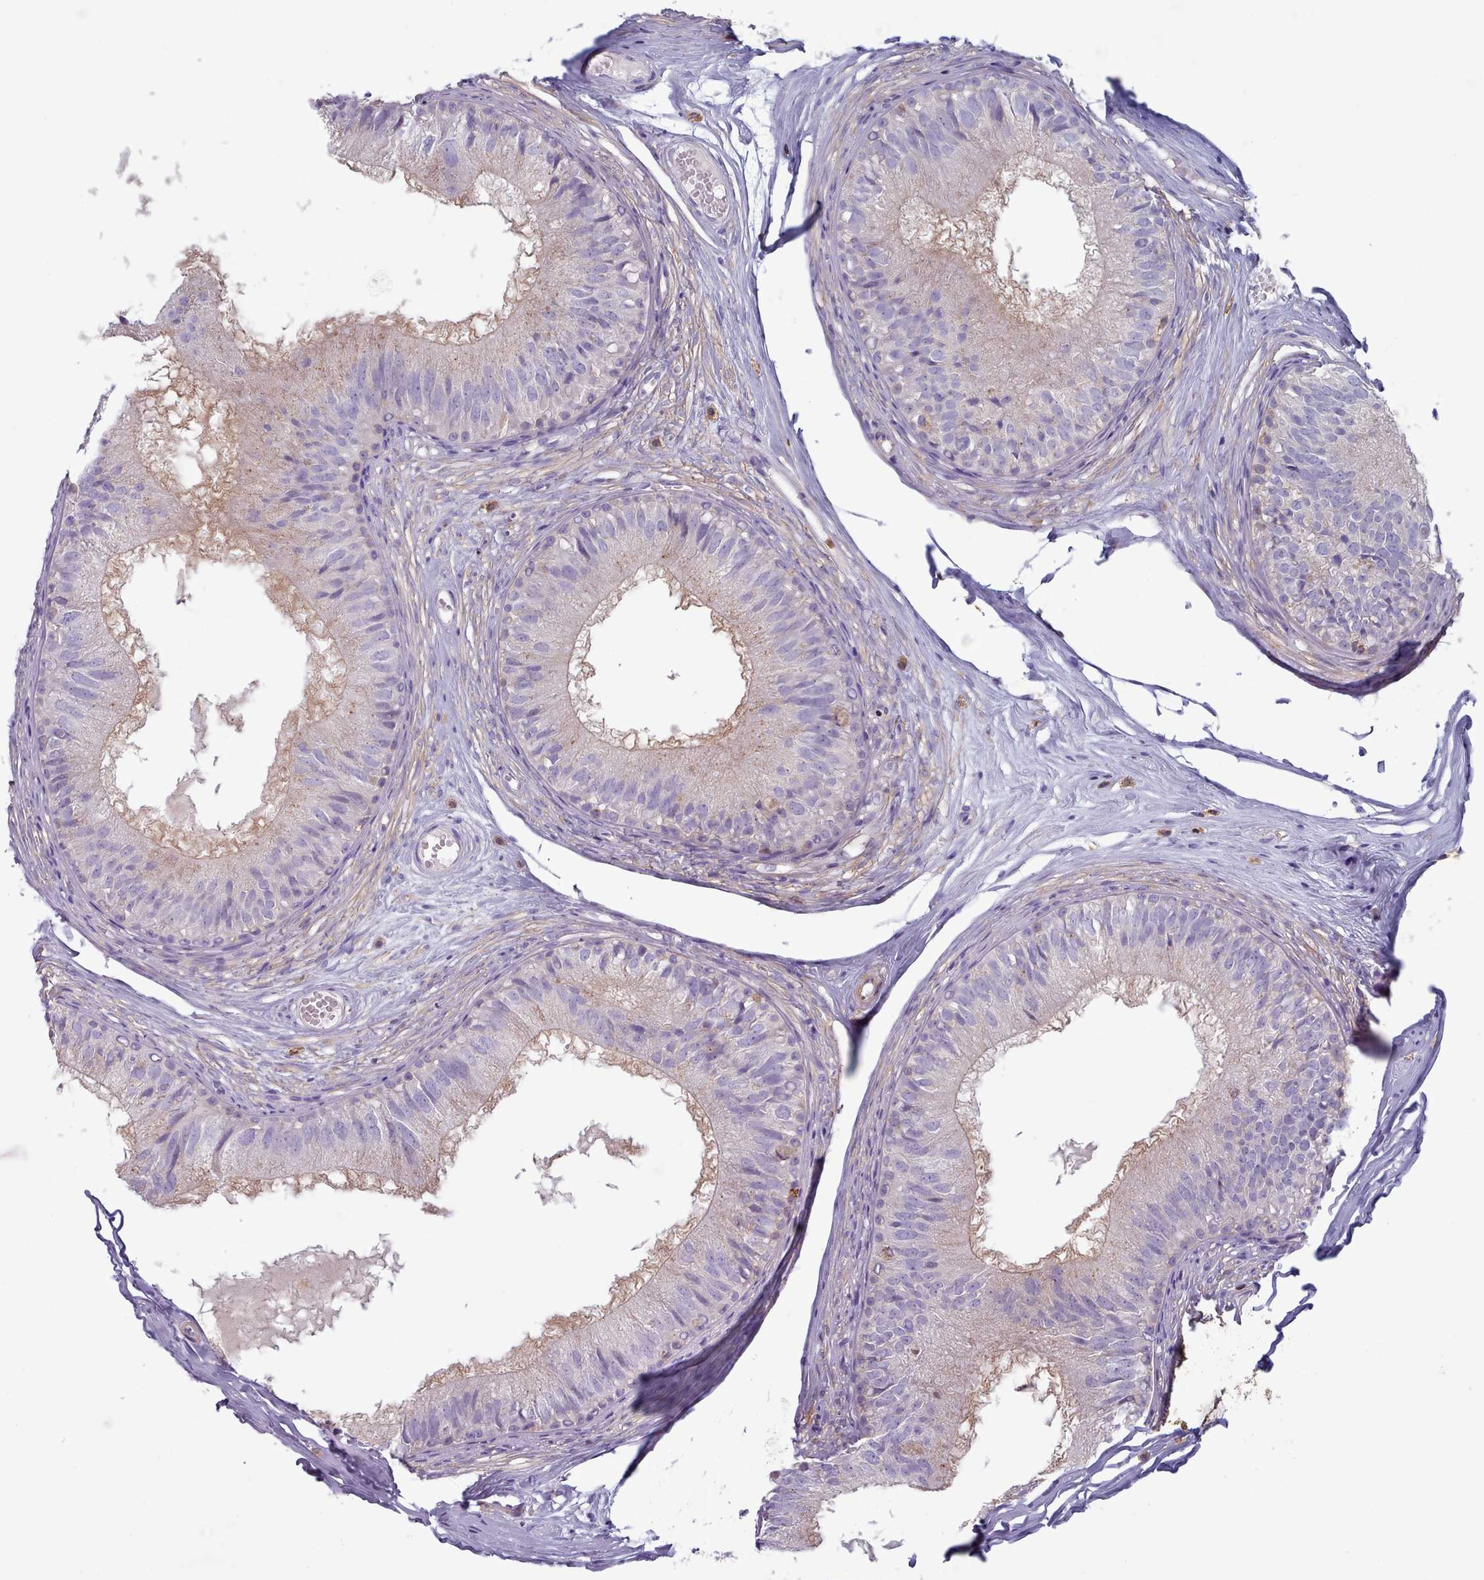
{"staining": {"intensity": "weak", "quantity": ">75%", "location": "cytoplasmic/membranous"}, "tissue": "epididymis", "cell_type": "Glandular cells", "image_type": "normal", "snomed": [{"axis": "morphology", "description": "Normal tissue, NOS"}, {"axis": "morphology", "description": "Seminoma in situ"}, {"axis": "topography", "description": "Testis"}, {"axis": "topography", "description": "Epididymis"}], "caption": "Protein expression analysis of benign epididymis displays weak cytoplasmic/membranous staining in approximately >75% of glandular cells.", "gene": "RAC1", "patient": {"sex": "male", "age": 28}}